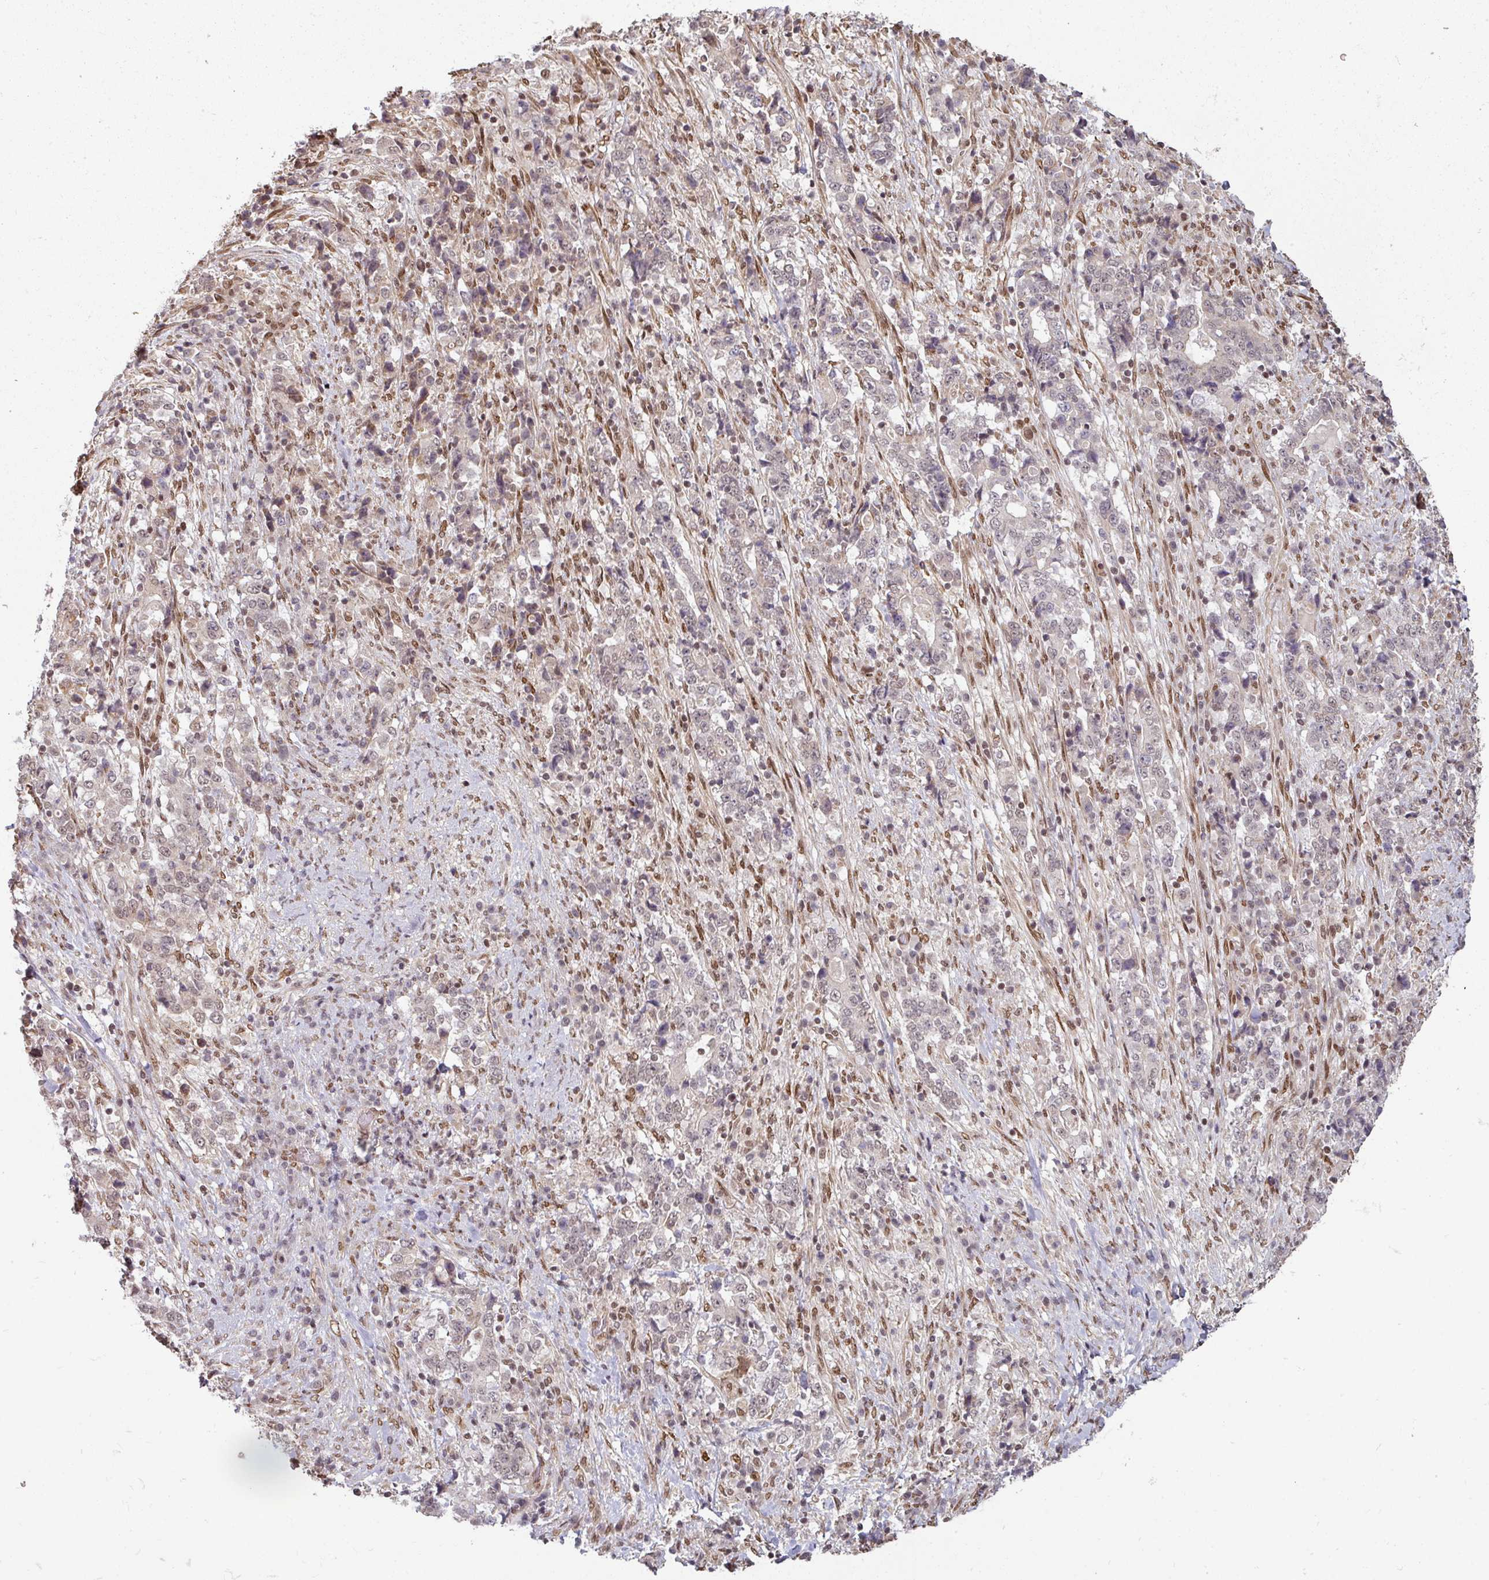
{"staining": {"intensity": "negative", "quantity": "none", "location": "none"}, "tissue": "stomach cancer", "cell_type": "Tumor cells", "image_type": "cancer", "snomed": [{"axis": "morphology", "description": "Normal tissue, NOS"}, {"axis": "morphology", "description": "Adenocarcinoma, NOS"}, {"axis": "topography", "description": "Stomach, upper"}, {"axis": "topography", "description": "Stomach"}], "caption": "There is no significant expression in tumor cells of stomach cancer (adenocarcinoma). (Stains: DAB immunohistochemistry (IHC) with hematoxylin counter stain, Microscopy: brightfield microscopy at high magnification).", "gene": "SIK3", "patient": {"sex": "male", "age": 59}}